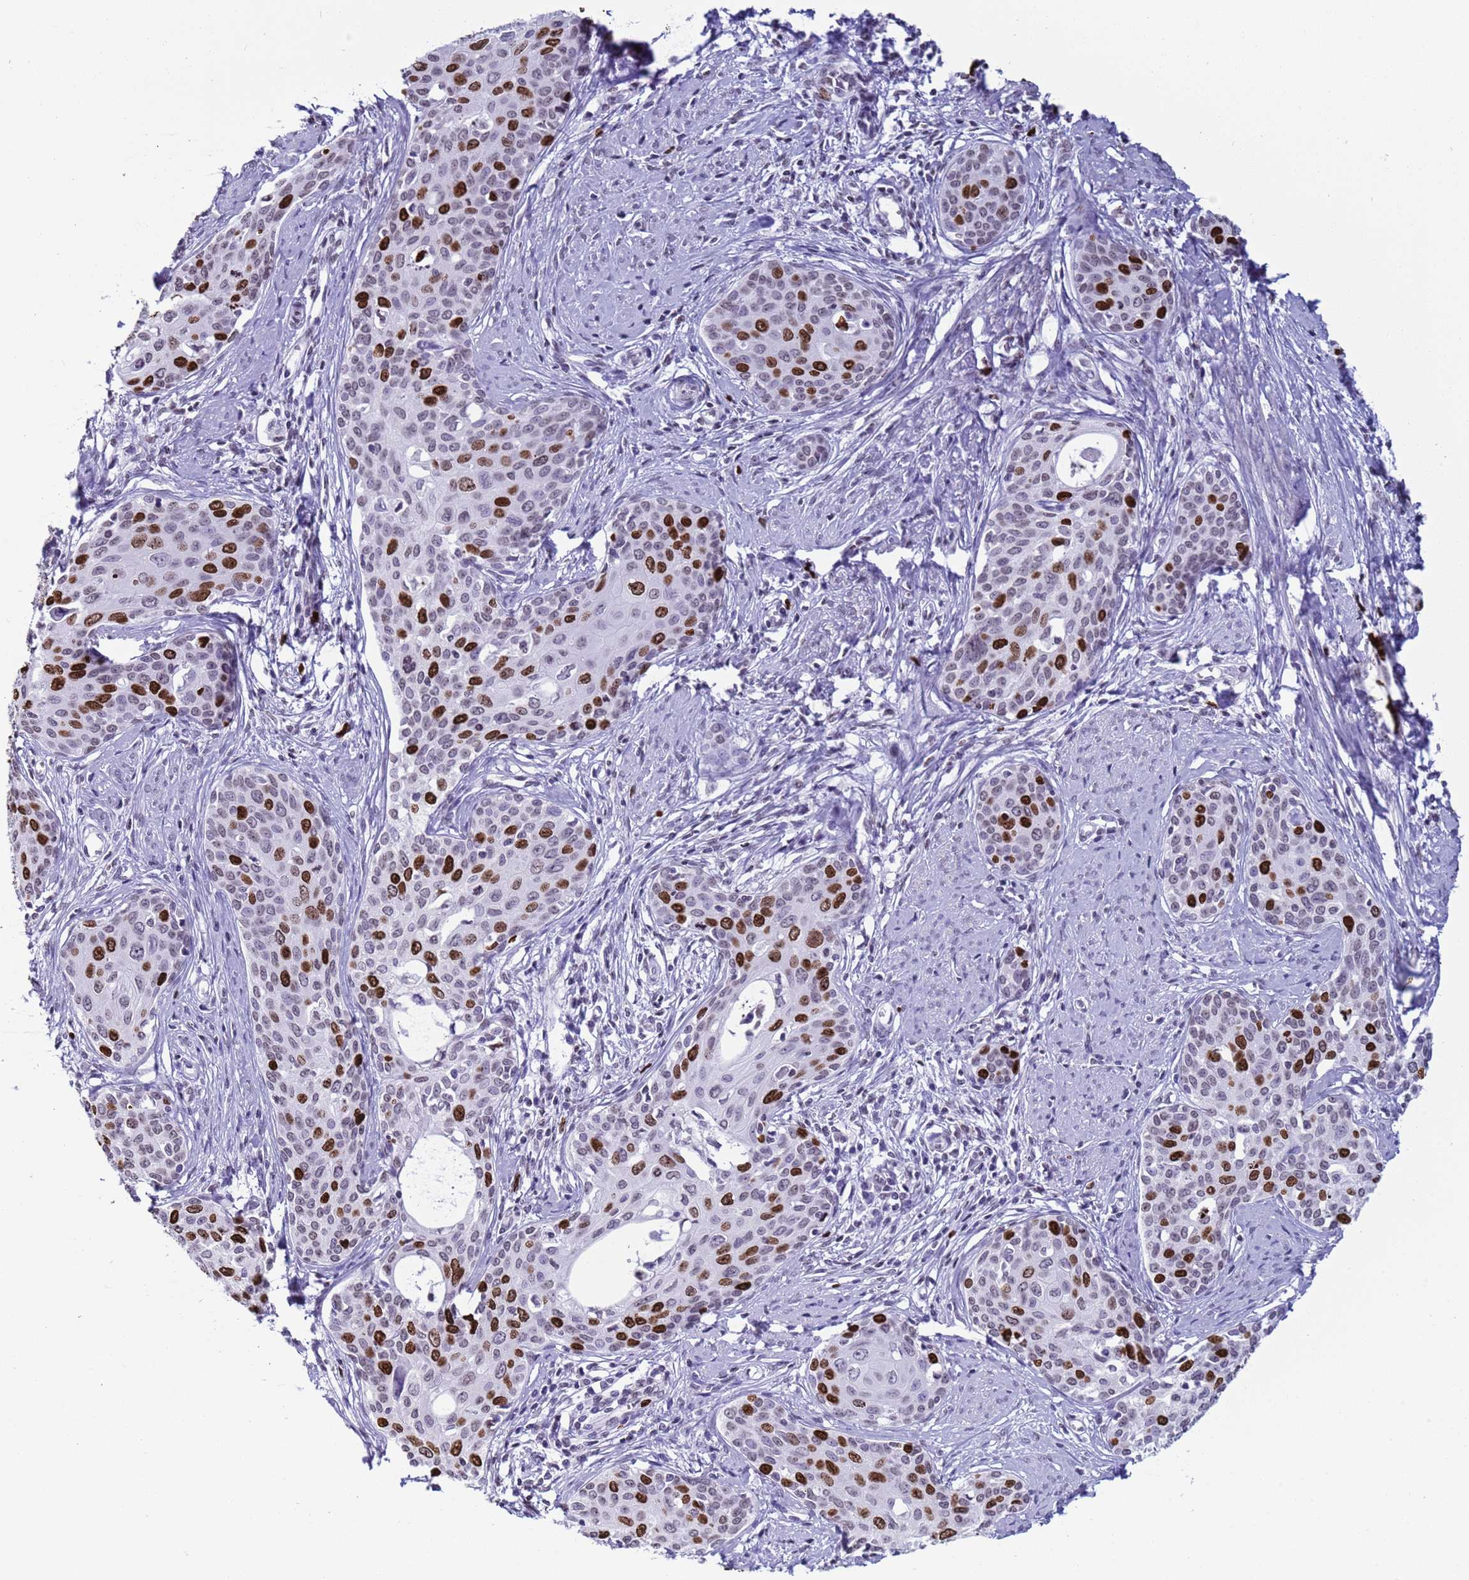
{"staining": {"intensity": "strong", "quantity": "25%-75%", "location": "nuclear"}, "tissue": "cervical cancer", "cell_type": "Tumor cells", "image_type": "cancer", "snomed": [{"axis": "morphology", "description": "Squamous cell carcinoma, NOS"}, {"axis": "topography", "description": "Cervix"}], "caption": "Immunohistochemistry (DAB (3,3'-diaminobenzidine)) staining of human cervical squamous cell carcinoma reveals strong nuclear protein staining in approximately 25%-75% of tumor cells.", "gene": "H4C8", "patient": {"sex": "female", "age": 46}}